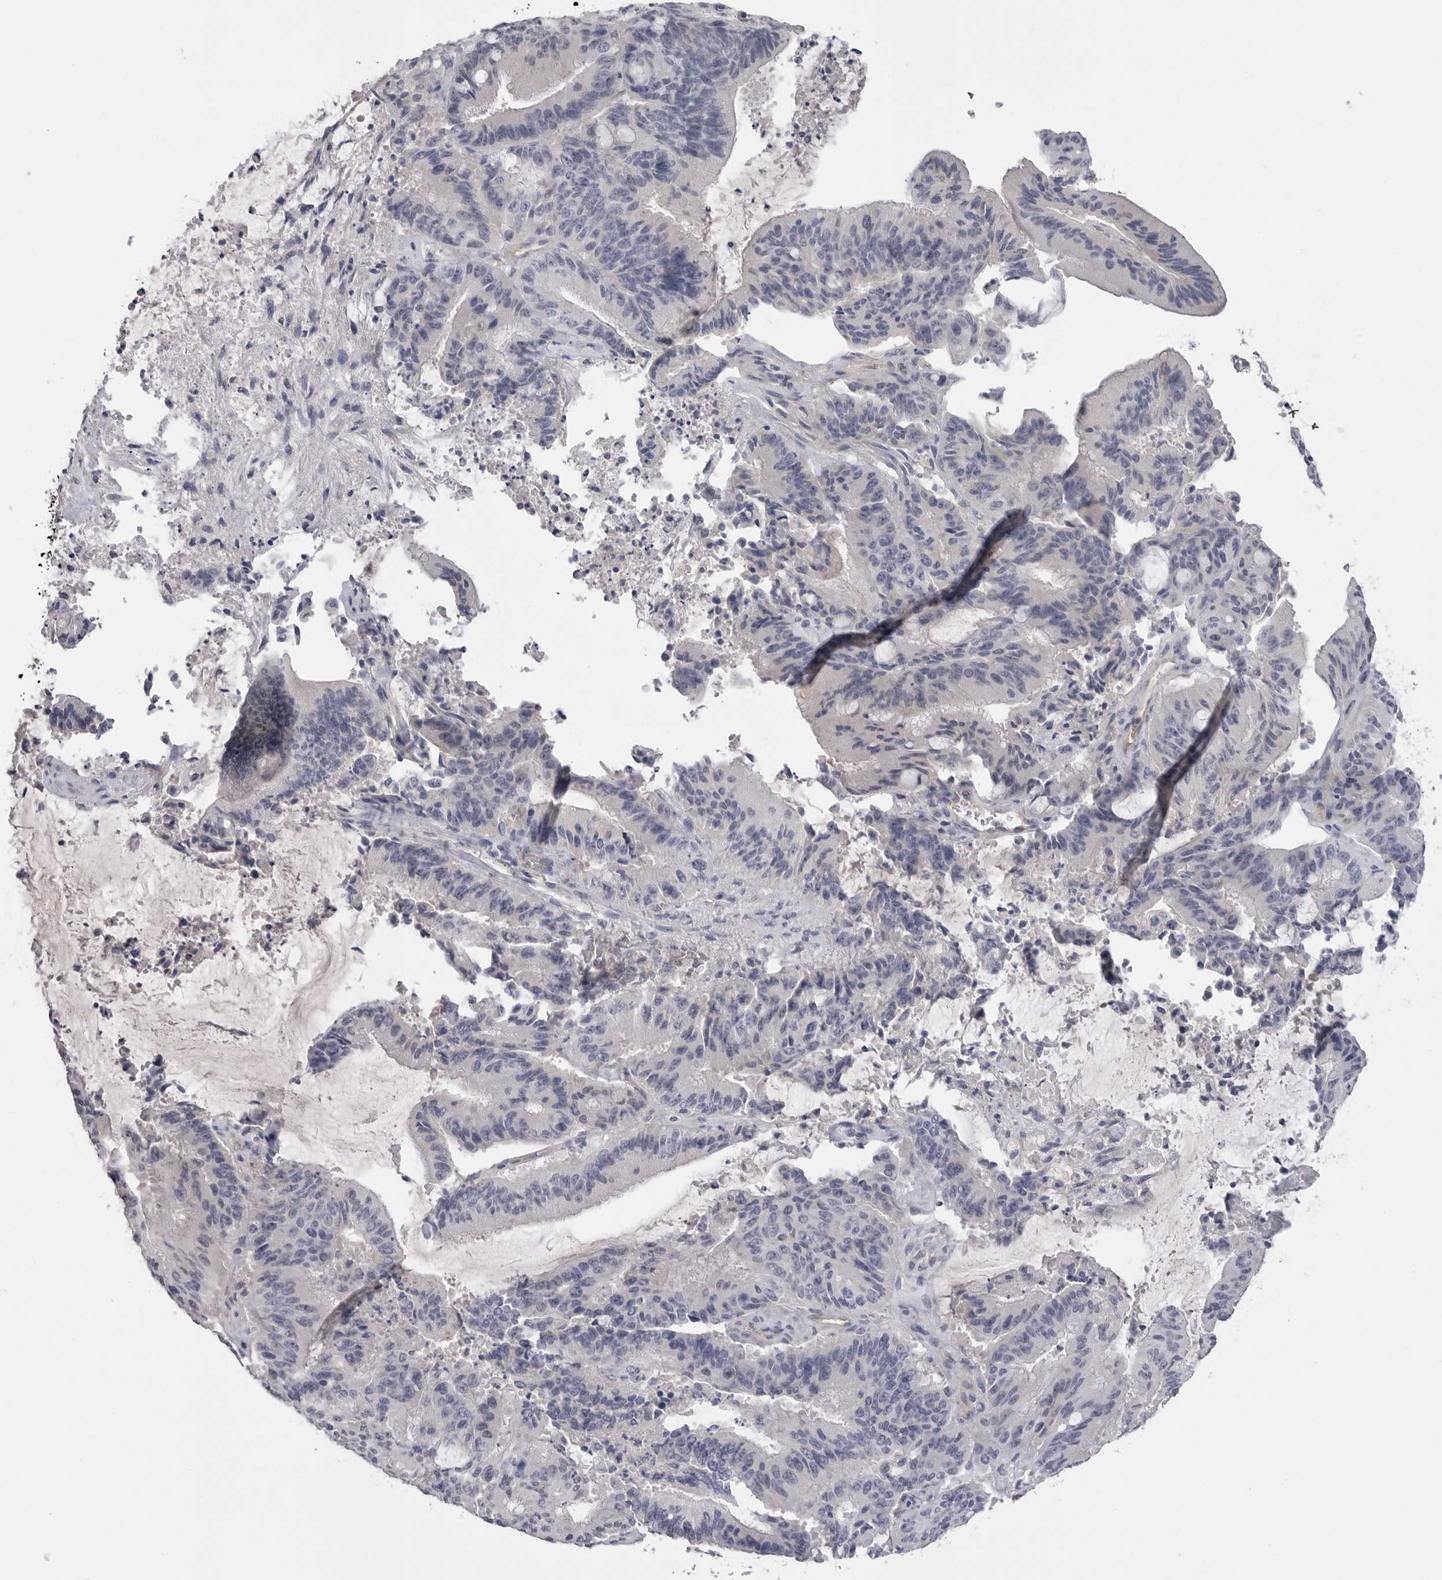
{"staining": {"intensity": "negative", "quantity": "none", "location": "none"}, "tissue": "liver cancer", "cell_type": "Tumor cells", "image_type": "cancer", "snomed": [{"axis": "morphology", "description": "Normal tissue, NOS"}, {"axis": "morphology", "description": "Cholangiocarcinoma"}, {"axis": "topography", "description": "Liver"}, {"axis": "topography", "description": "Peripheral nerve tissue"}], "caption": "IHC image of cholangiocarcinoma (liver) stained for a protein (brown), which shows no positivity in tumor cells.", "gene": "DLGAP3", "patient": {"sex": "female", "age": 73}}